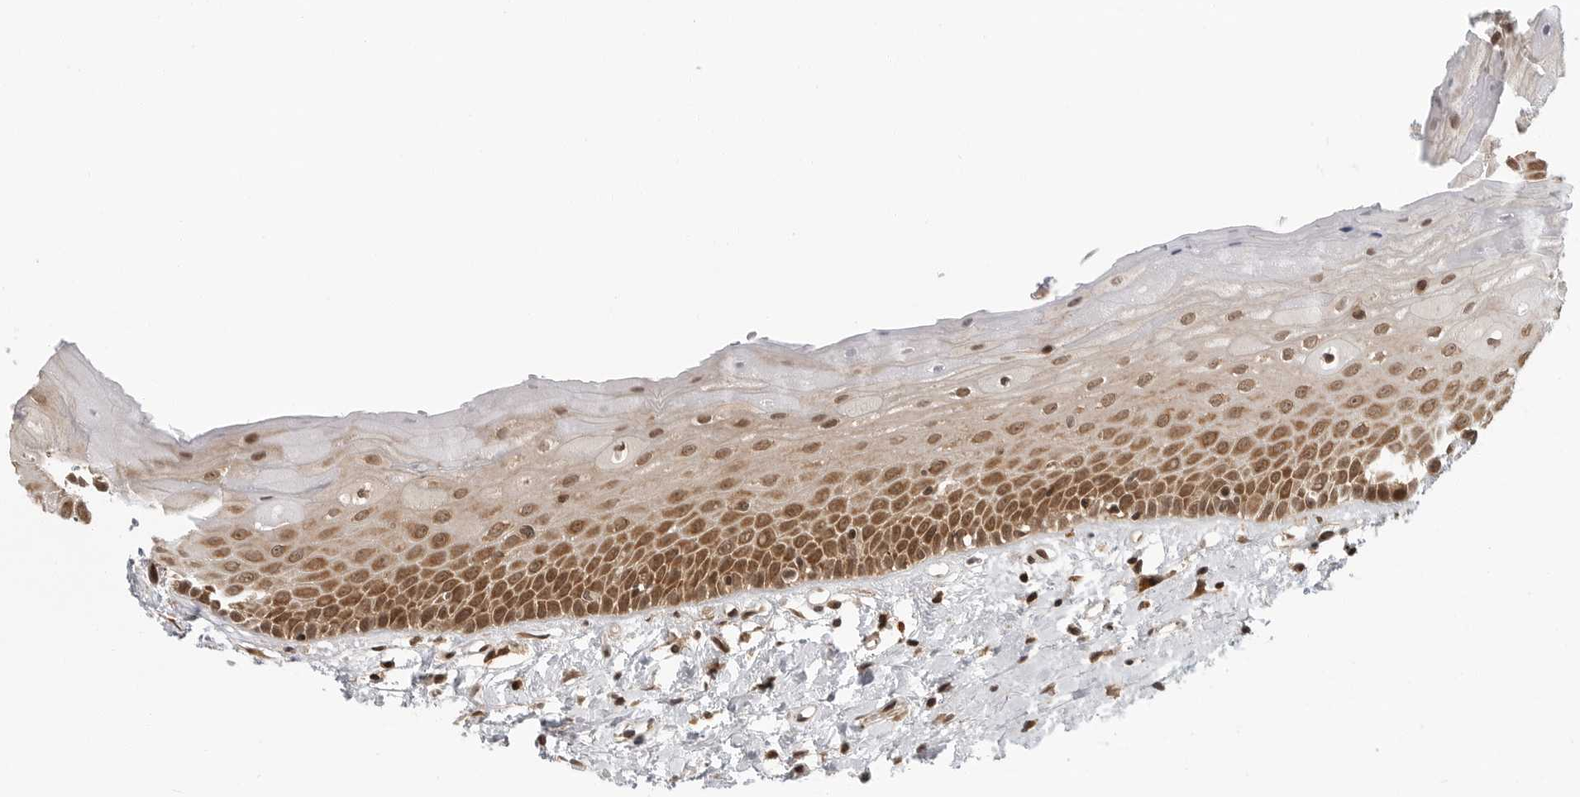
{"staining": {"intensity": "moderate", "quantity": ">75%", "location": "cytoplasmic/membranous,nuclear"}, "tissue": "oral mucosa", "cell_type": "Squamous epithelial cells", "image_type": "normal", "snomed": [{"axis": "morphology", "description": "Normal tissue, NOS"}, {"axis": "topography", "description": "Oral tissue"}], "caption": "IHC micrograph of unremarkable oral mucosa stained for a protein (brown), which demonstrates medium levels of moderate cytoplasmic/membranous,nuclear positivity in approximately >75% of squamous epithelial cells.", "gene": "SZRD1", "patient": {"sex": "female", "age": 76}}